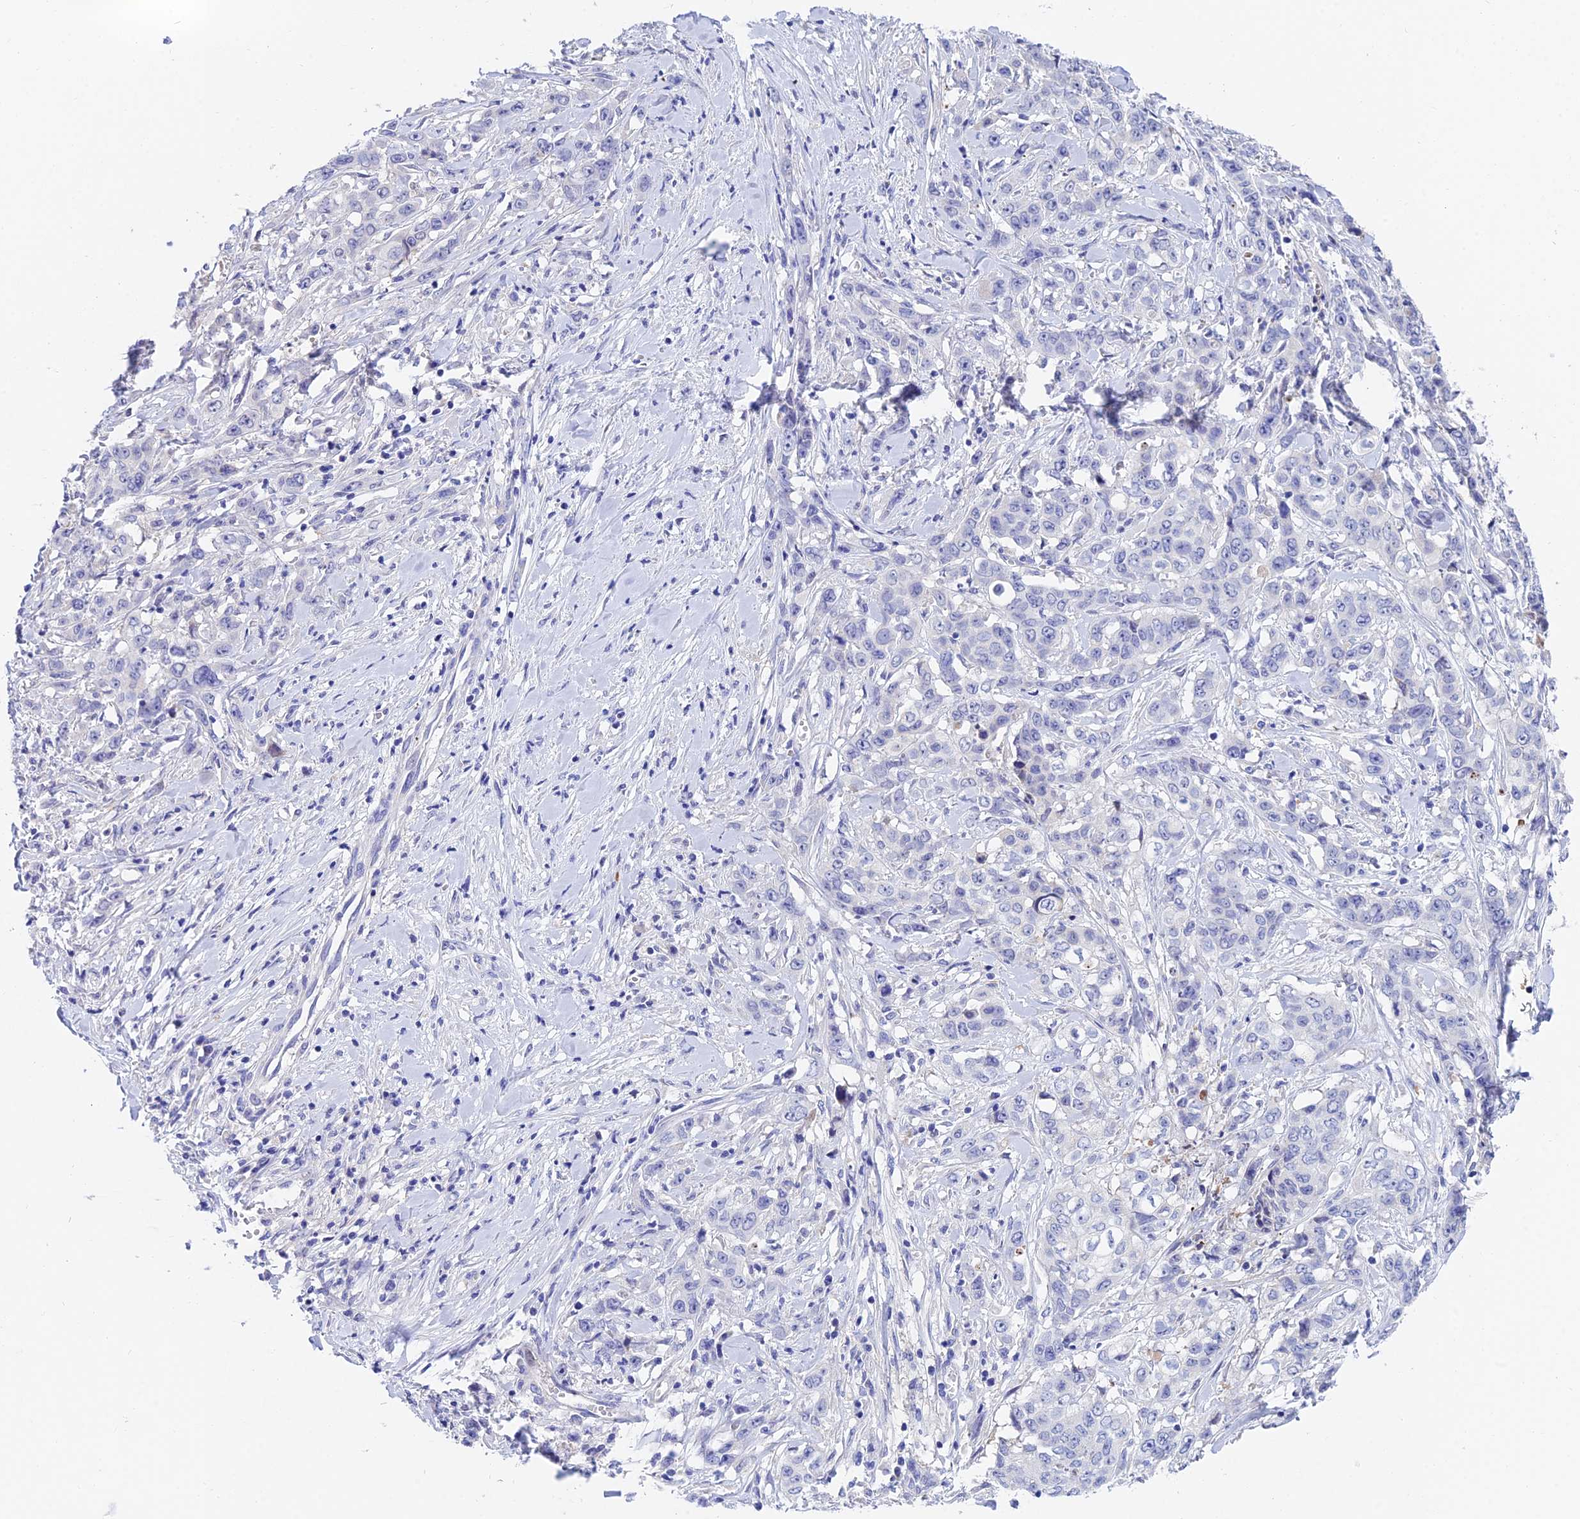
{"staining": {"intensity": "negative", "quantity": "none", "location": "none"}, "tissue": "stomach cancer", "cell_type": "Tumor cells", "image_type": "cancer", "snomed": [{"axis": "morphology", "description": "Adenocarcinoma, NOS"}, {"axis": "topography", "description": "Stomach, upper"}], "caption": "Immunohistochemical staining of stomach adenocarcinoma shows no significant positivity in tumor cells. The staining is performed using DAB (3,3'-diaminobenzidine) brown chromogen with nuclei counter-stained in using hematoxylin.", "gene": "CEP41", "patient": {"sex": "male", "age": 62}}